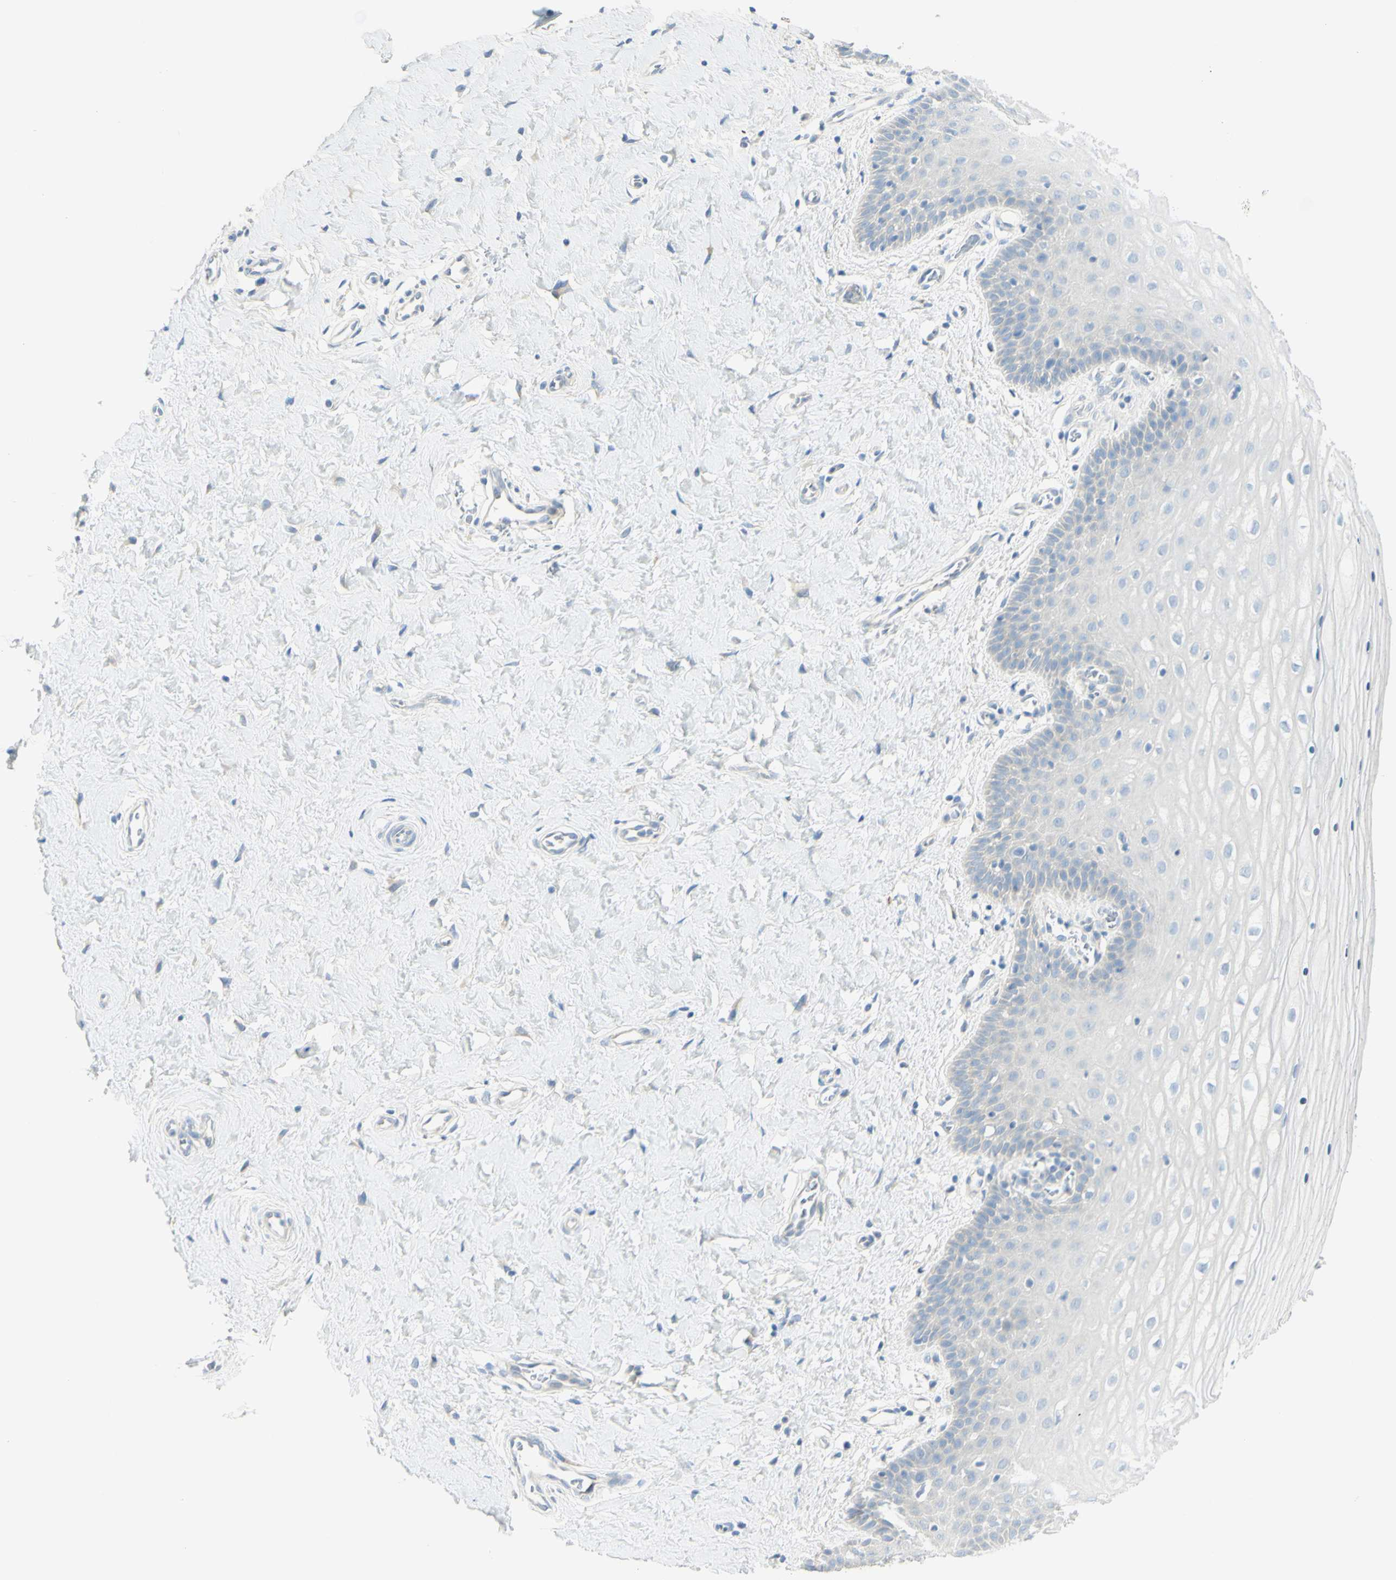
{"staining": {"intensity": "negative", "quantity": "none", "location": "none"}, "tissue": "cervix", "cell_type": "Squamous epithelial cells", "image_type": "normal", "snomed": [{"axis": "morphology", "description": "Normal tissue, NOS"}, {"axis": "topography", "description": "Cervix"}], "caption": "This is an immunohistochemistry histopathology image of normal cervix. There is no expression in squamous epithelial cells.", "gene": "GCNT3", "patient": {"sex": "female", "age": 55}}